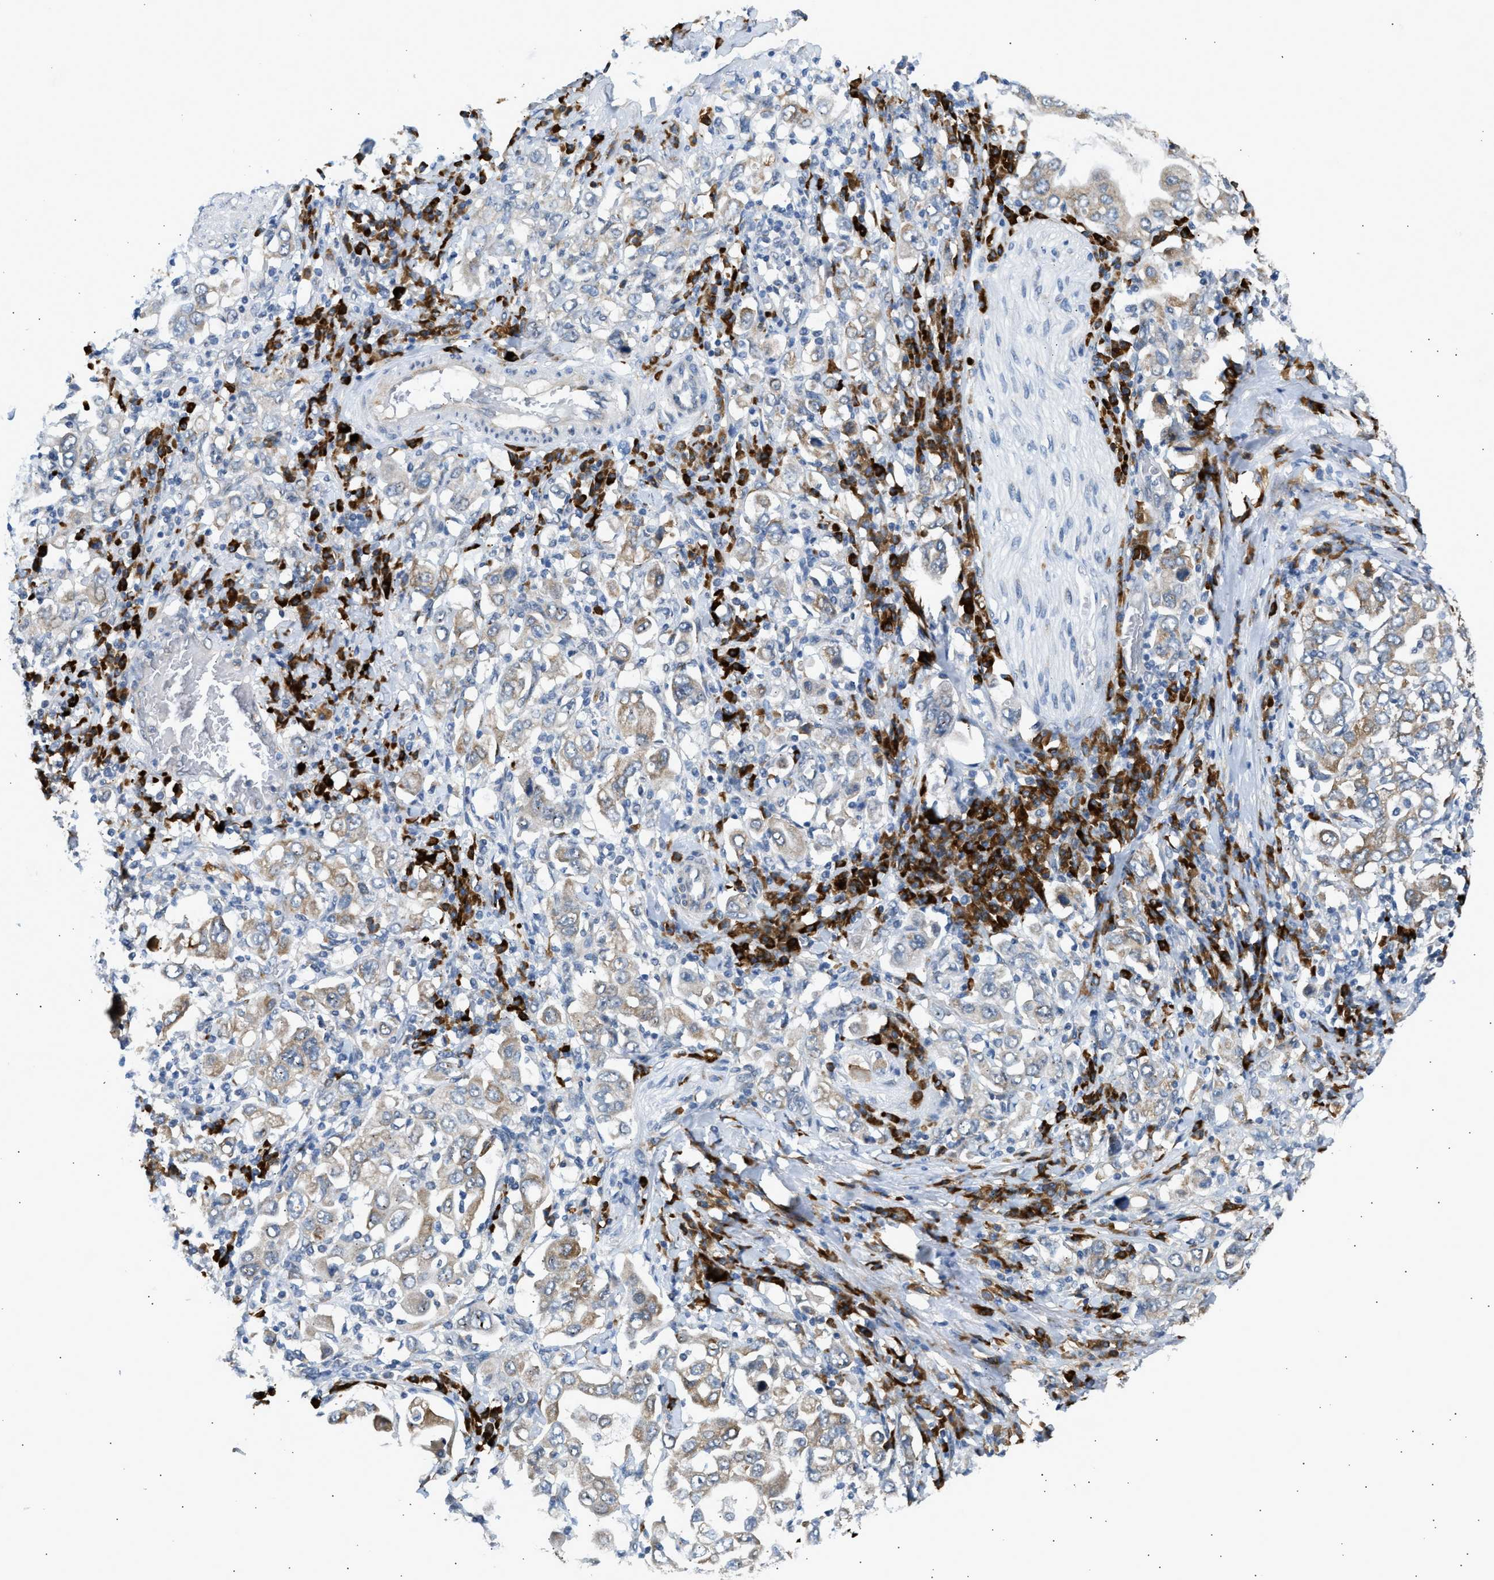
{"staining": {"intensity": "weak", "quantity": ">75%", "location": "cytoplasmic/membranous"}, "tissue": "stomach cancer", "cell_type": "Tumor cells", "image_type": "cancer", "snomed": [{"axis": "morphology", "description": "Adenocarcinoma, NOS"}, {"axis": "topography", "description": "Stomach, upper"}], "caption": "Protein staining shows weak cytoplasmic/membranous expression in about >75% of tumor cells in stomach cancer.", "gene": "KCNC2", "patient": {"sex": "male", "age": 62}}